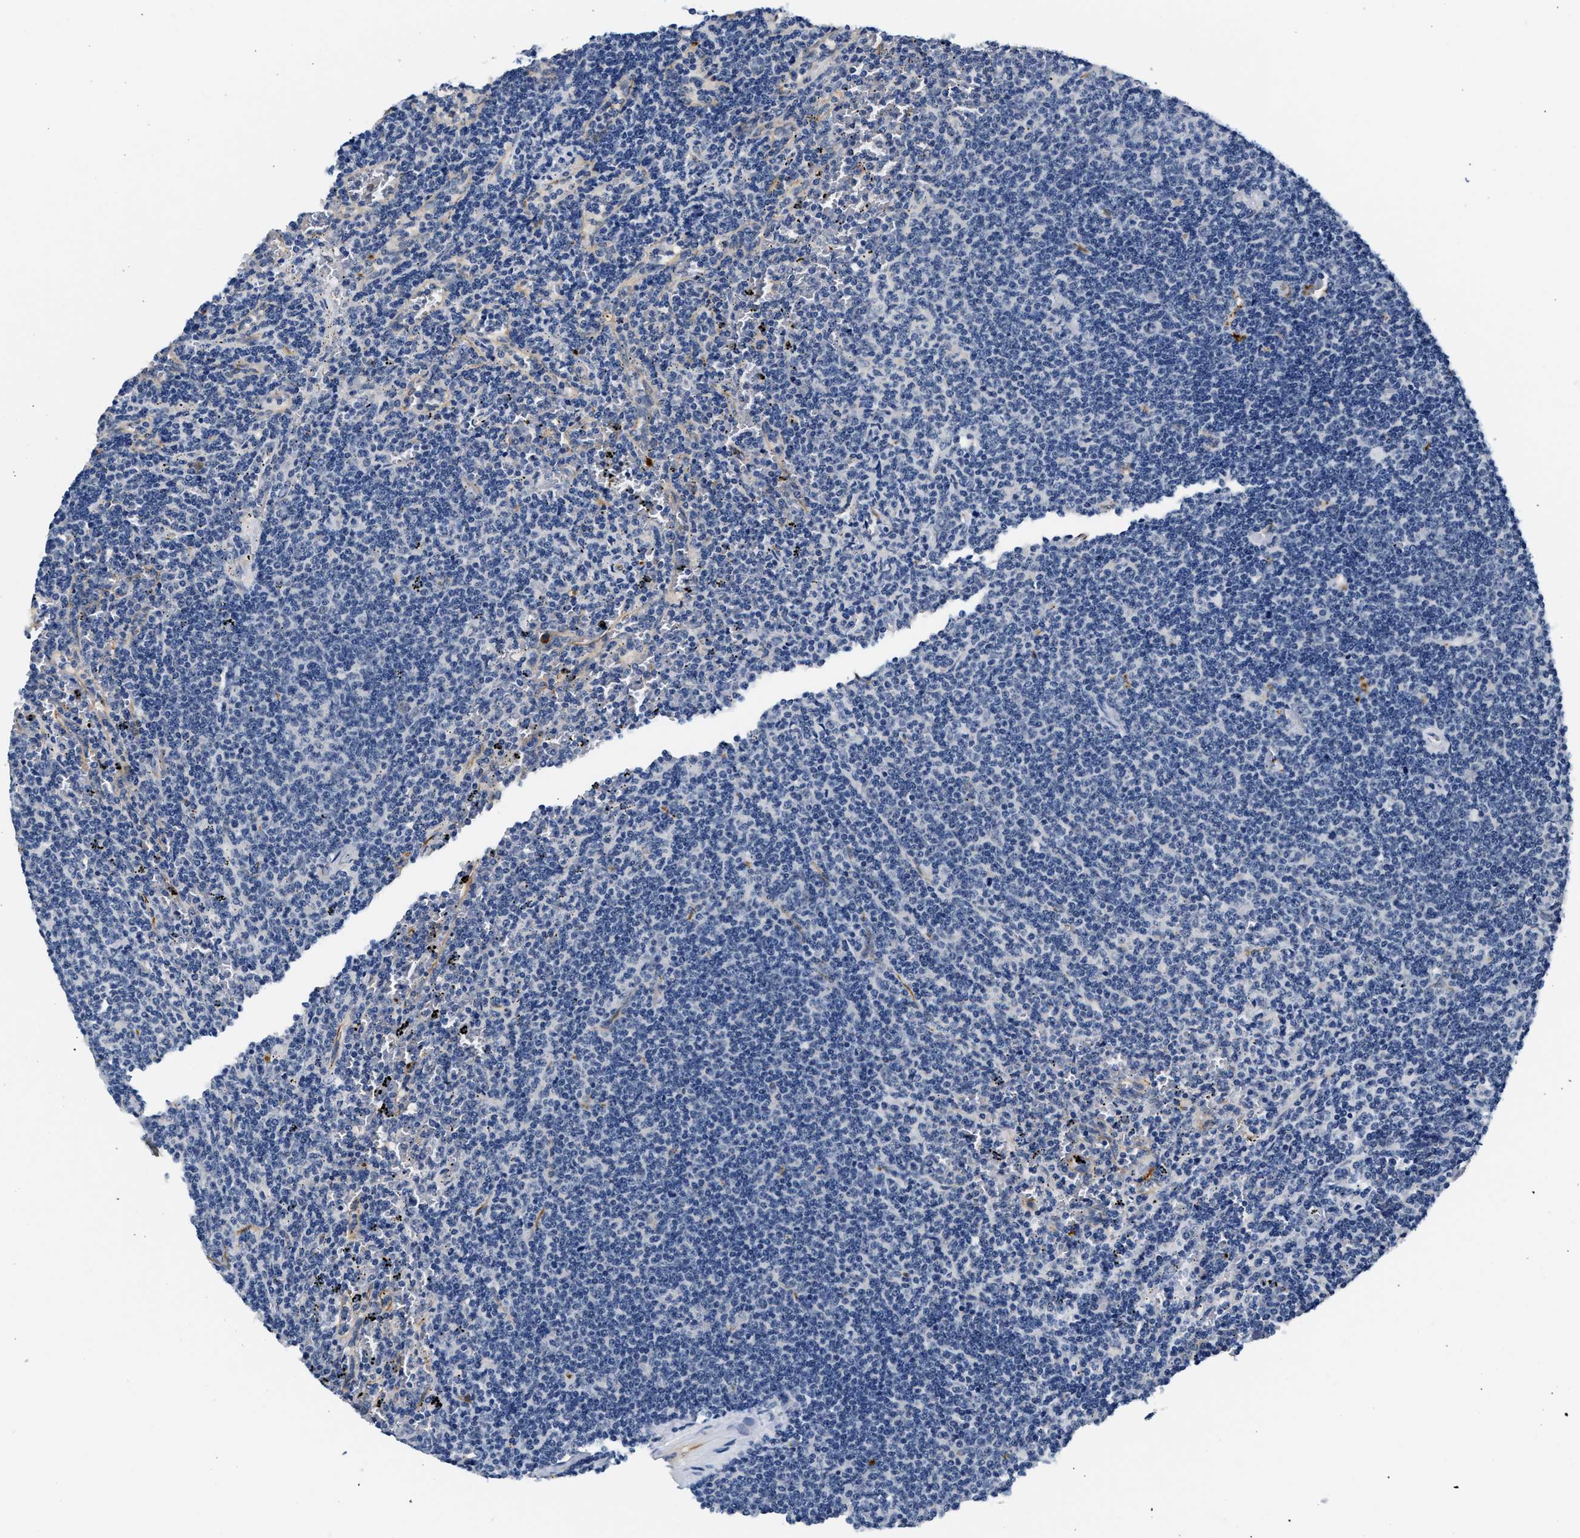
{"staining": {"intensity": "negative", "quantity": "none", "location": "none"}, "tissue": "lymphoma", "cell_type": "Tumor cells", "image_type": "cancer", "snomed": [{"axis": "morphology", "description": "Malignant lymphoma, non-Hodgkin's type, Low grade"}, {"axis": "topography", "description": "Spleen"}], "caption": "High power microscopy micrograph of an immunohistochemistry image of lymphoma, revealing no significant staining in tumor cells. (DAB (3,3'-diaminobenzidine) immunohistochemistry, high magnification).", "gene": "MED22", "patient": {"sex": "female", "age": 50}}